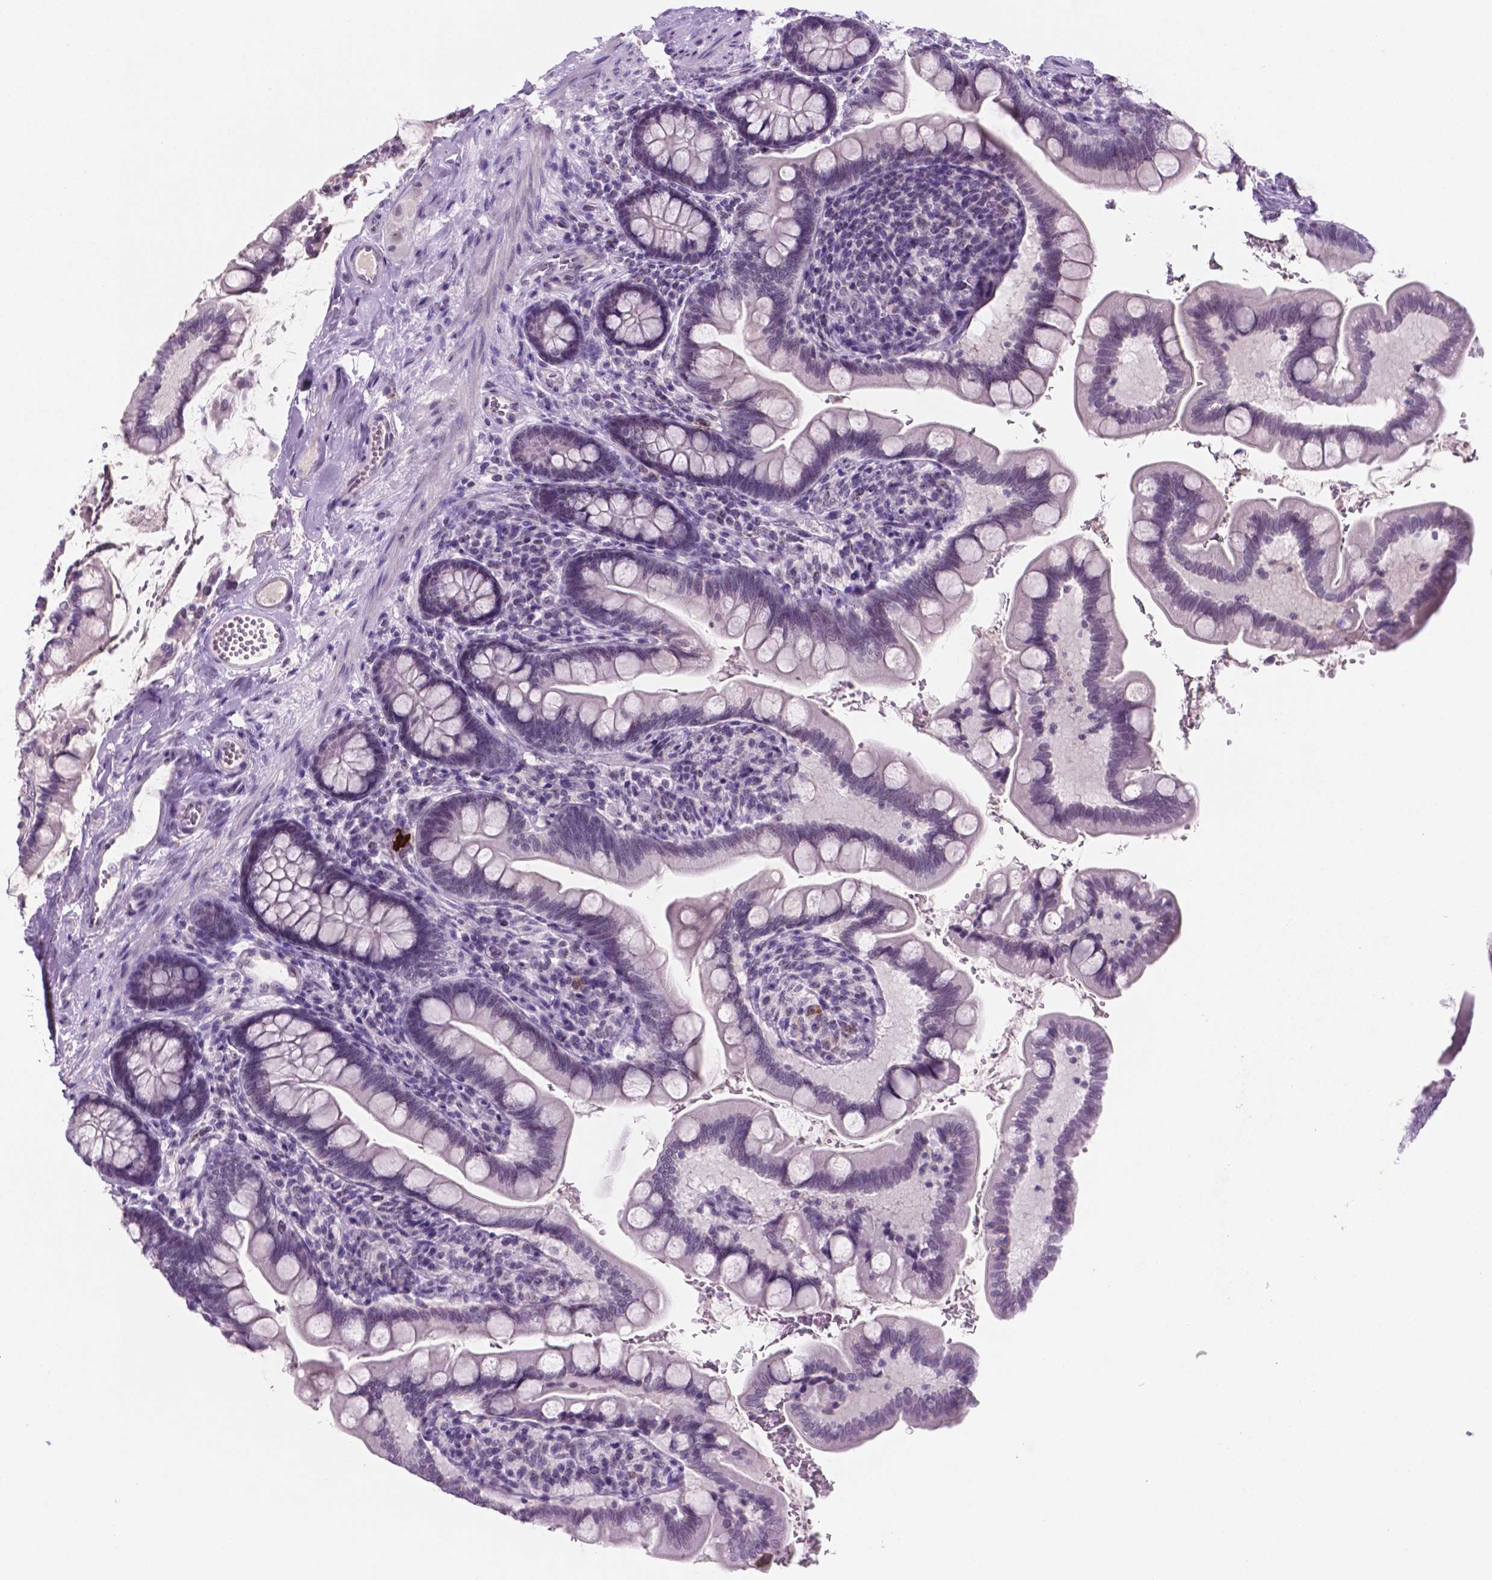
{"staining": {"intensity": "negative", "quantity": "none", "location": "none"}, "tissue": "small intestine", "cell_type": "Glandular cells", "image_type": "normal", "snomed": [{"axis": "morphology", "description": "Normal tissue, NOS"}, {"axis": "topography", "description": "Small intestine"}], "caption": "Immunohistochemical staining of unremarkable small intestine demonstrates no significant expression in glandular cells.", "gene": "C18orf21", "patient": {"sex": "female", "age": 56}}